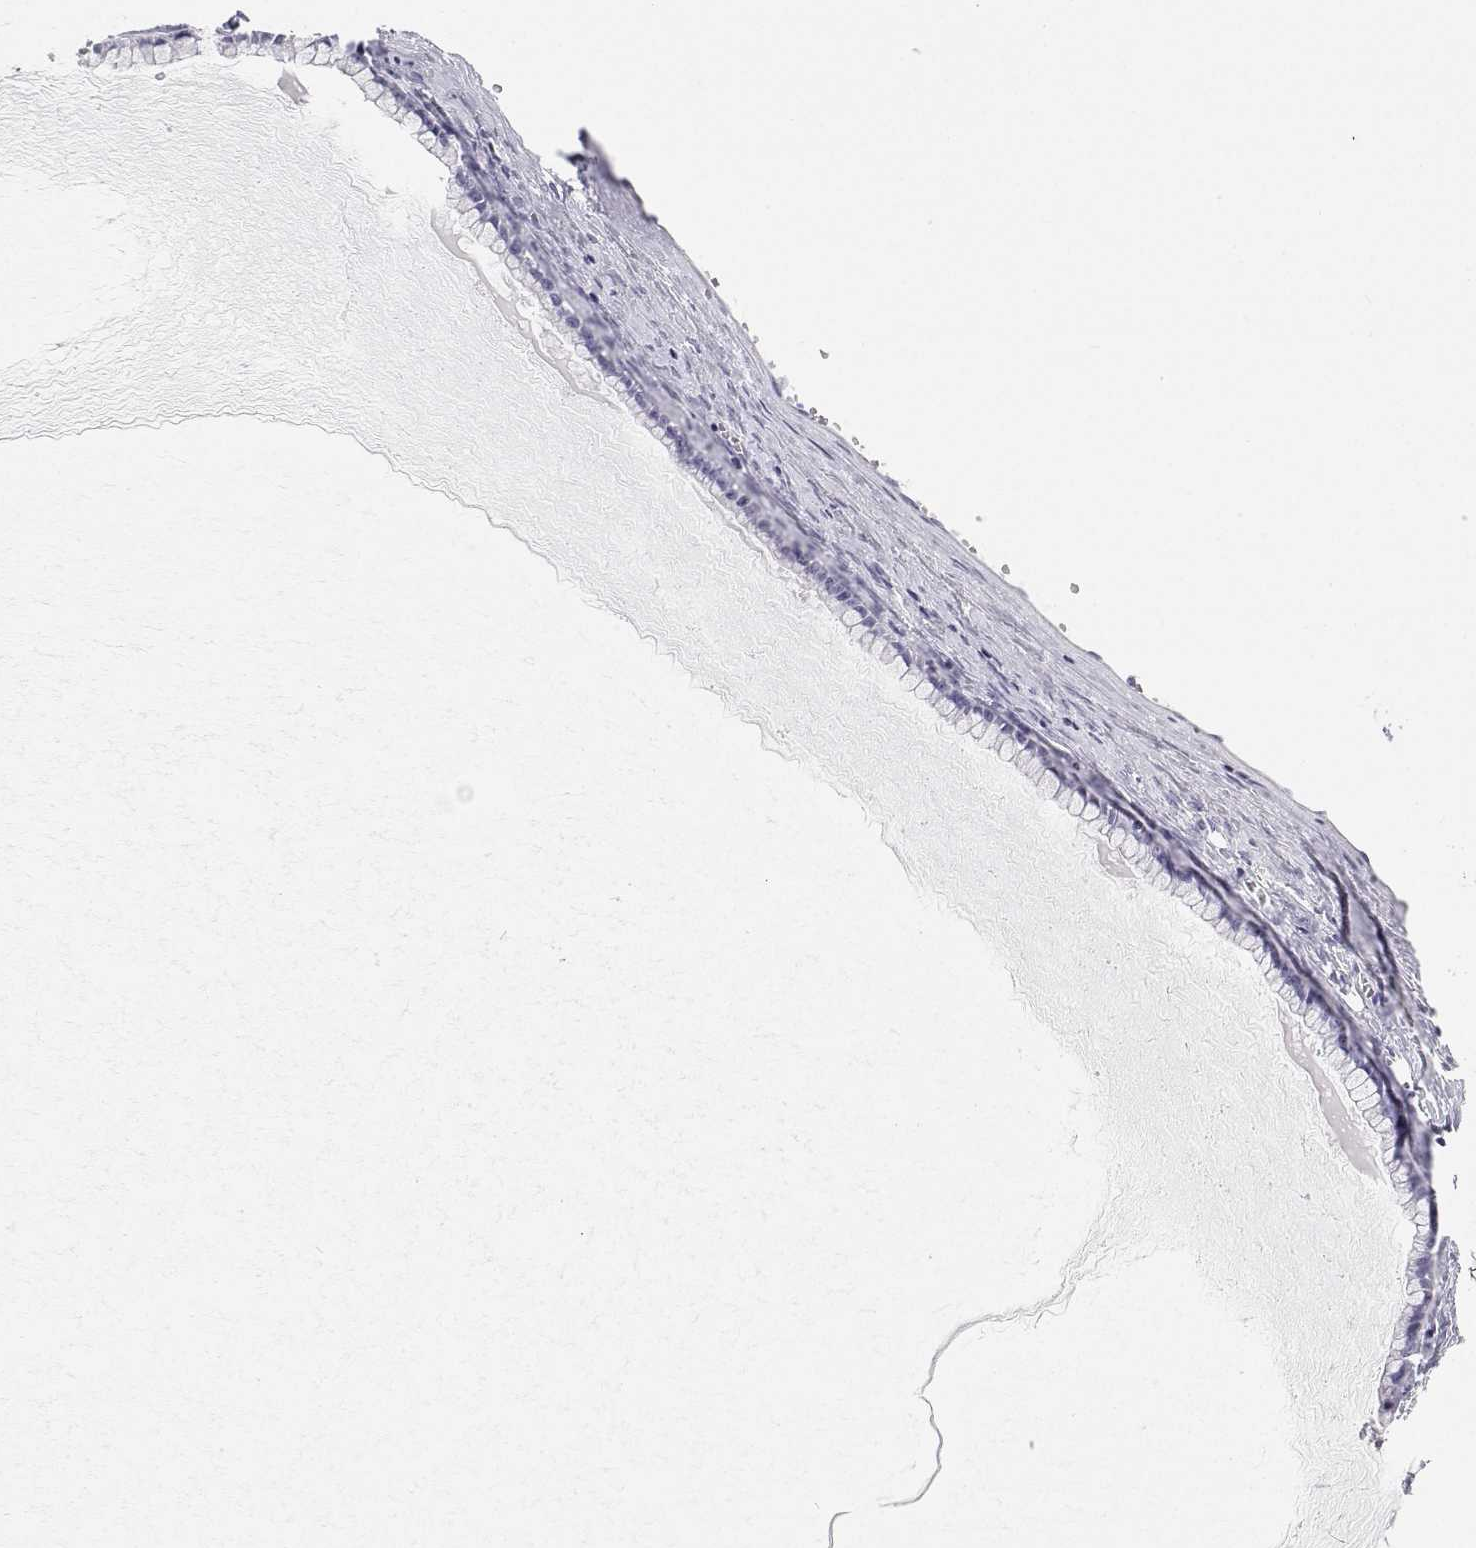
{"staining": {"intensity": "negative", "quantity": "none", "location": "none"}, "tissue": "ovarian cancer", "cell_type": "Tumor cells", "image_type": "cancer", "snomed": [{"axis": "morphology", "description": "Cystadenocarcinoma, mucinous, NOS"}, {"axis": "topography", "description": "Ovary"}], "caption": "High power microscopy image of an immunohistochemistry image of ovarian mucinous cystadenocarcinoma, revealing no significant expression in tumor cells. Brightfield microscopy of immunohistochemistry (IHC) stained with DAB (brown) and hematoxylin (blue), captured at high magnification.", "gene": "BHMT", "patient": {"sex": "female", "age": 41}}